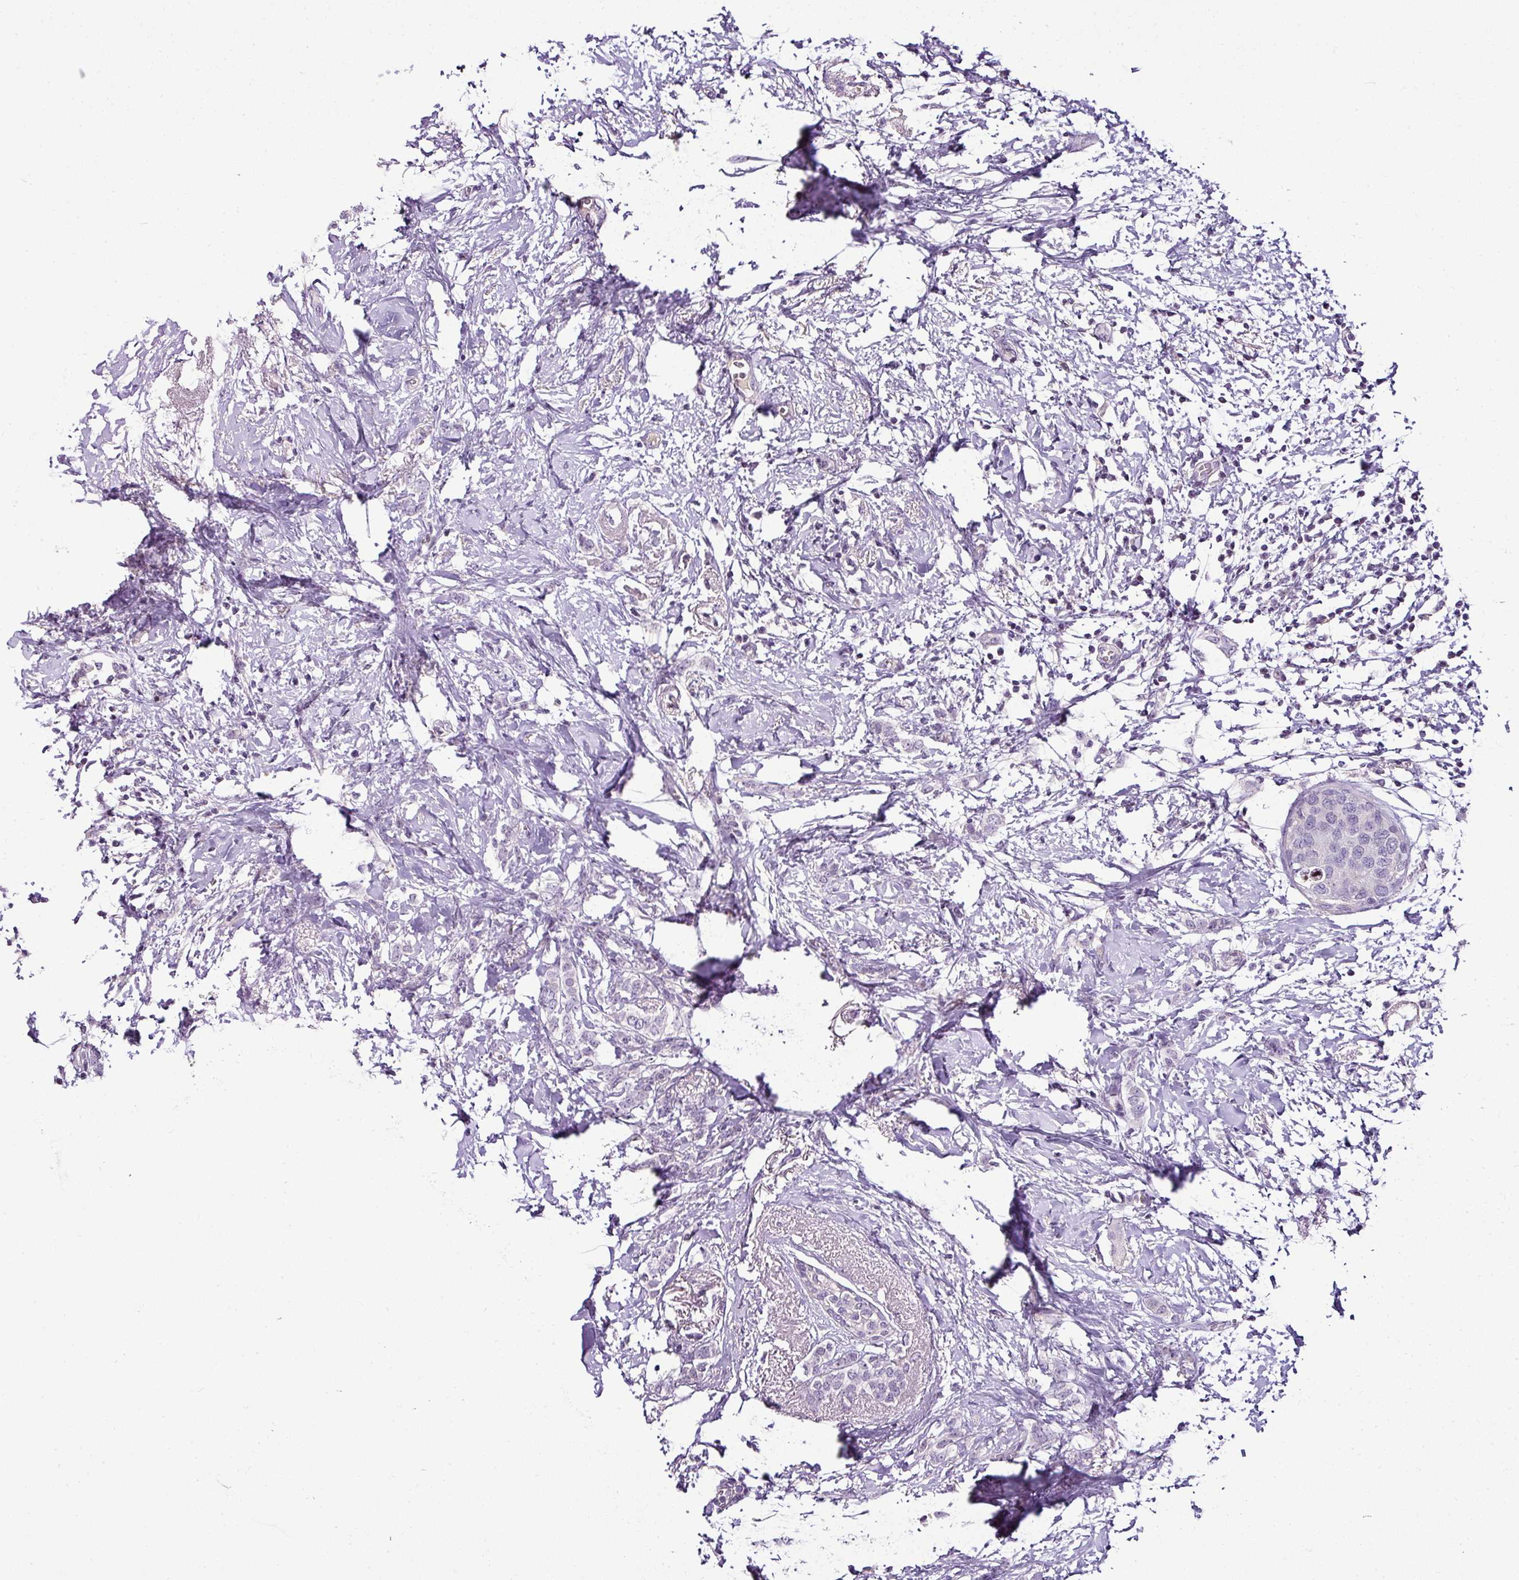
{"staining": {"intensity": "negative", "quantity": "none", "location": "none"}, "tissue": "breast cancer", "cell_type": "Tumor cells", "image_type": "cancer", "snomed": [{"axis": "morphology", "description": "Duct carcinoma"}, {"axis": "topography", "description": "Breast"}], "caption": "DAB (3,3'-diaminobenzidine) immunohistochemical staining of human breast intraductal carcinoma exhibits no significant staining in tumor cells.", "gene": "TEX30", "patient": {"sex": "female", "age": 72}}